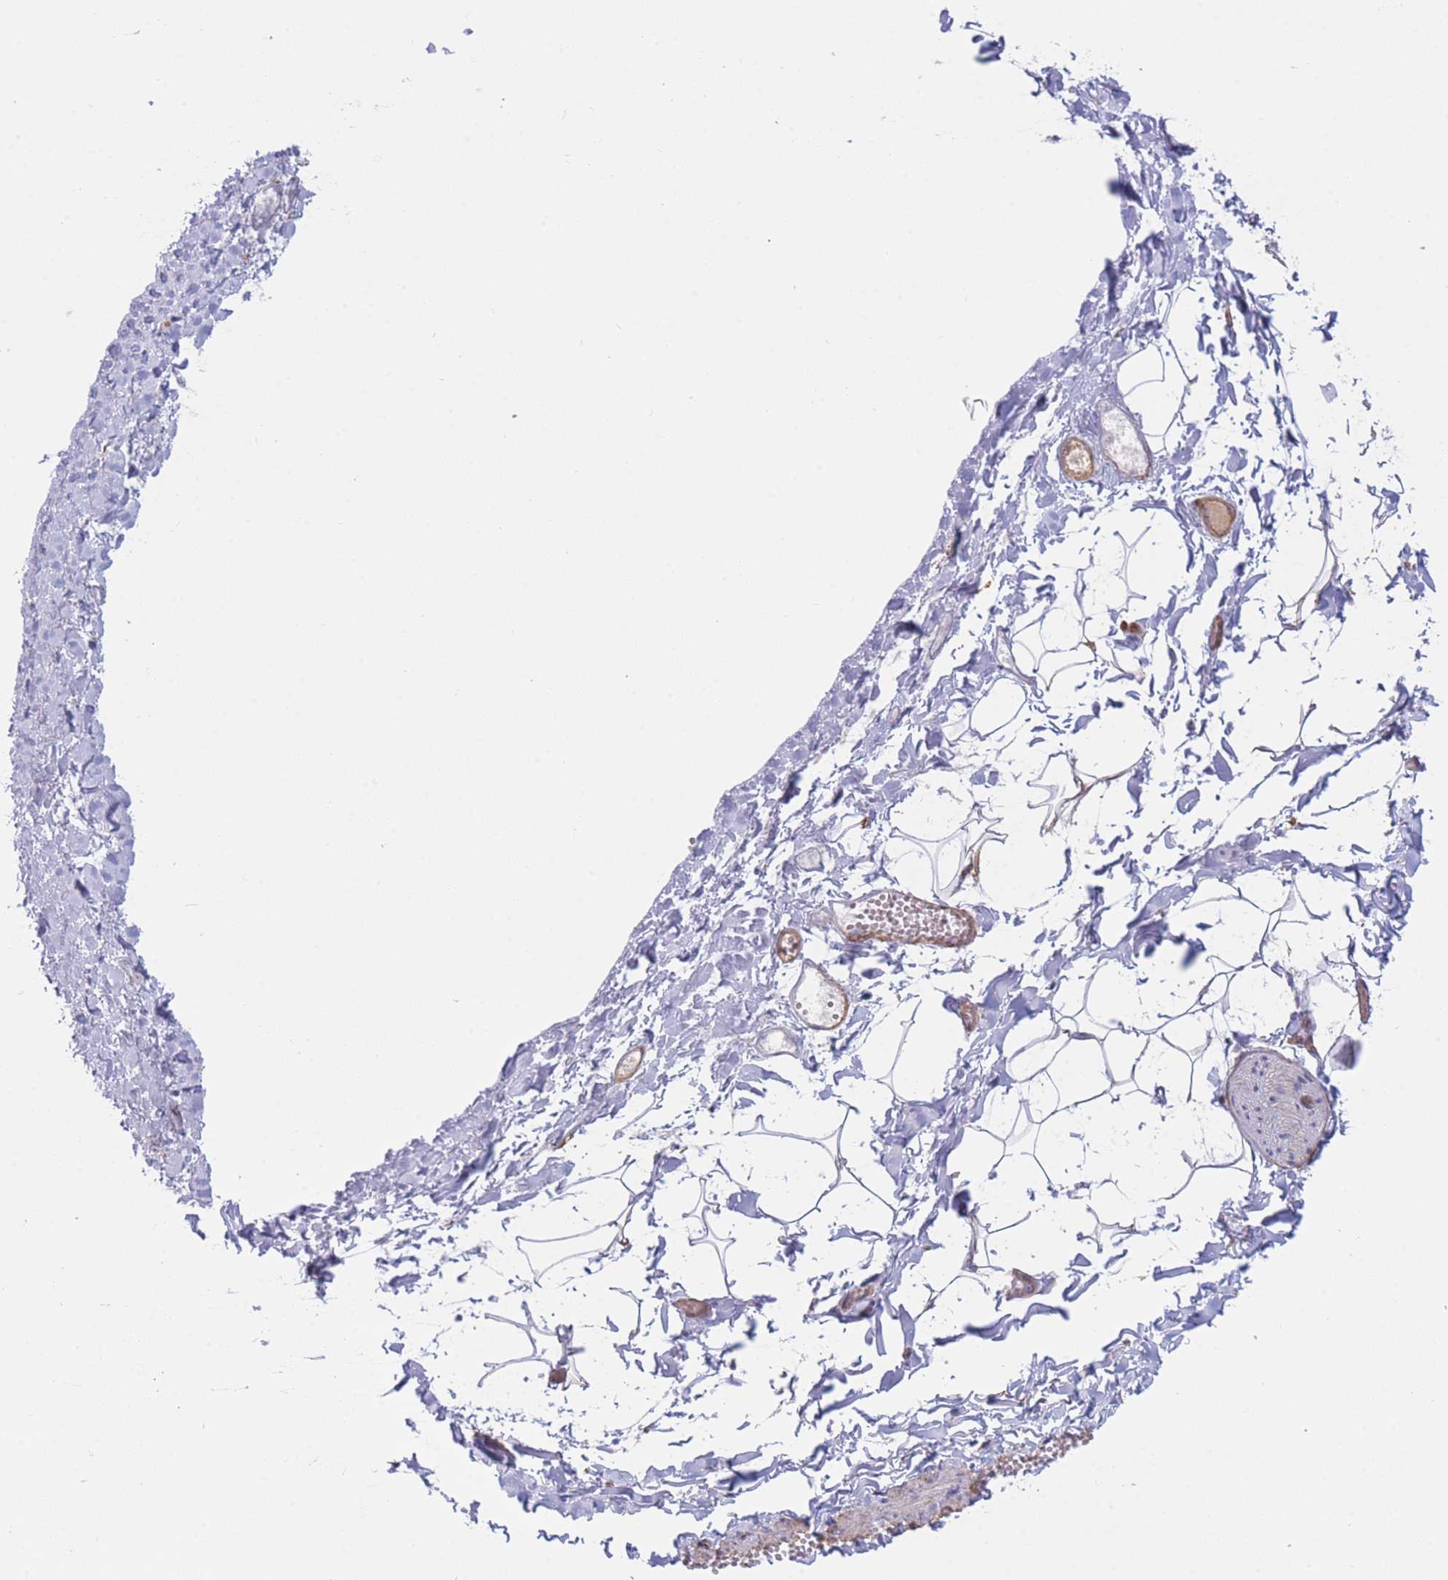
{"staining": {"intensity": "weak", "quantity": ">75%", "location": "cytoplasmic/membranous"}, "tissue": "adipose tissue", "cell_type": "Adipocytes", "image_type": "normal", "snomed": [{"axis": "morphology", "description": "Normal tissue, NOS"}, {"axis": "topography", "description": "Gallbladder"}, {"axis": "topography", "description": "Peripheral nerve tissue"}], "caption": "Immunohistochemistry staining of normal adipose tissue, which demonstrates low levels of weak cytoplasmic/membranous staining in approximately >75% of adipocytes indicating weak cytoplasmic/membranous protein positivity. The staining was performed using DAB (3,3'-diaminobenzidine) (brown) for protein detection and nuclei were counterstained in hematoxylin (blue).", "gene": "CDC25B", "patient": {"sex": "male", "age": 38}}